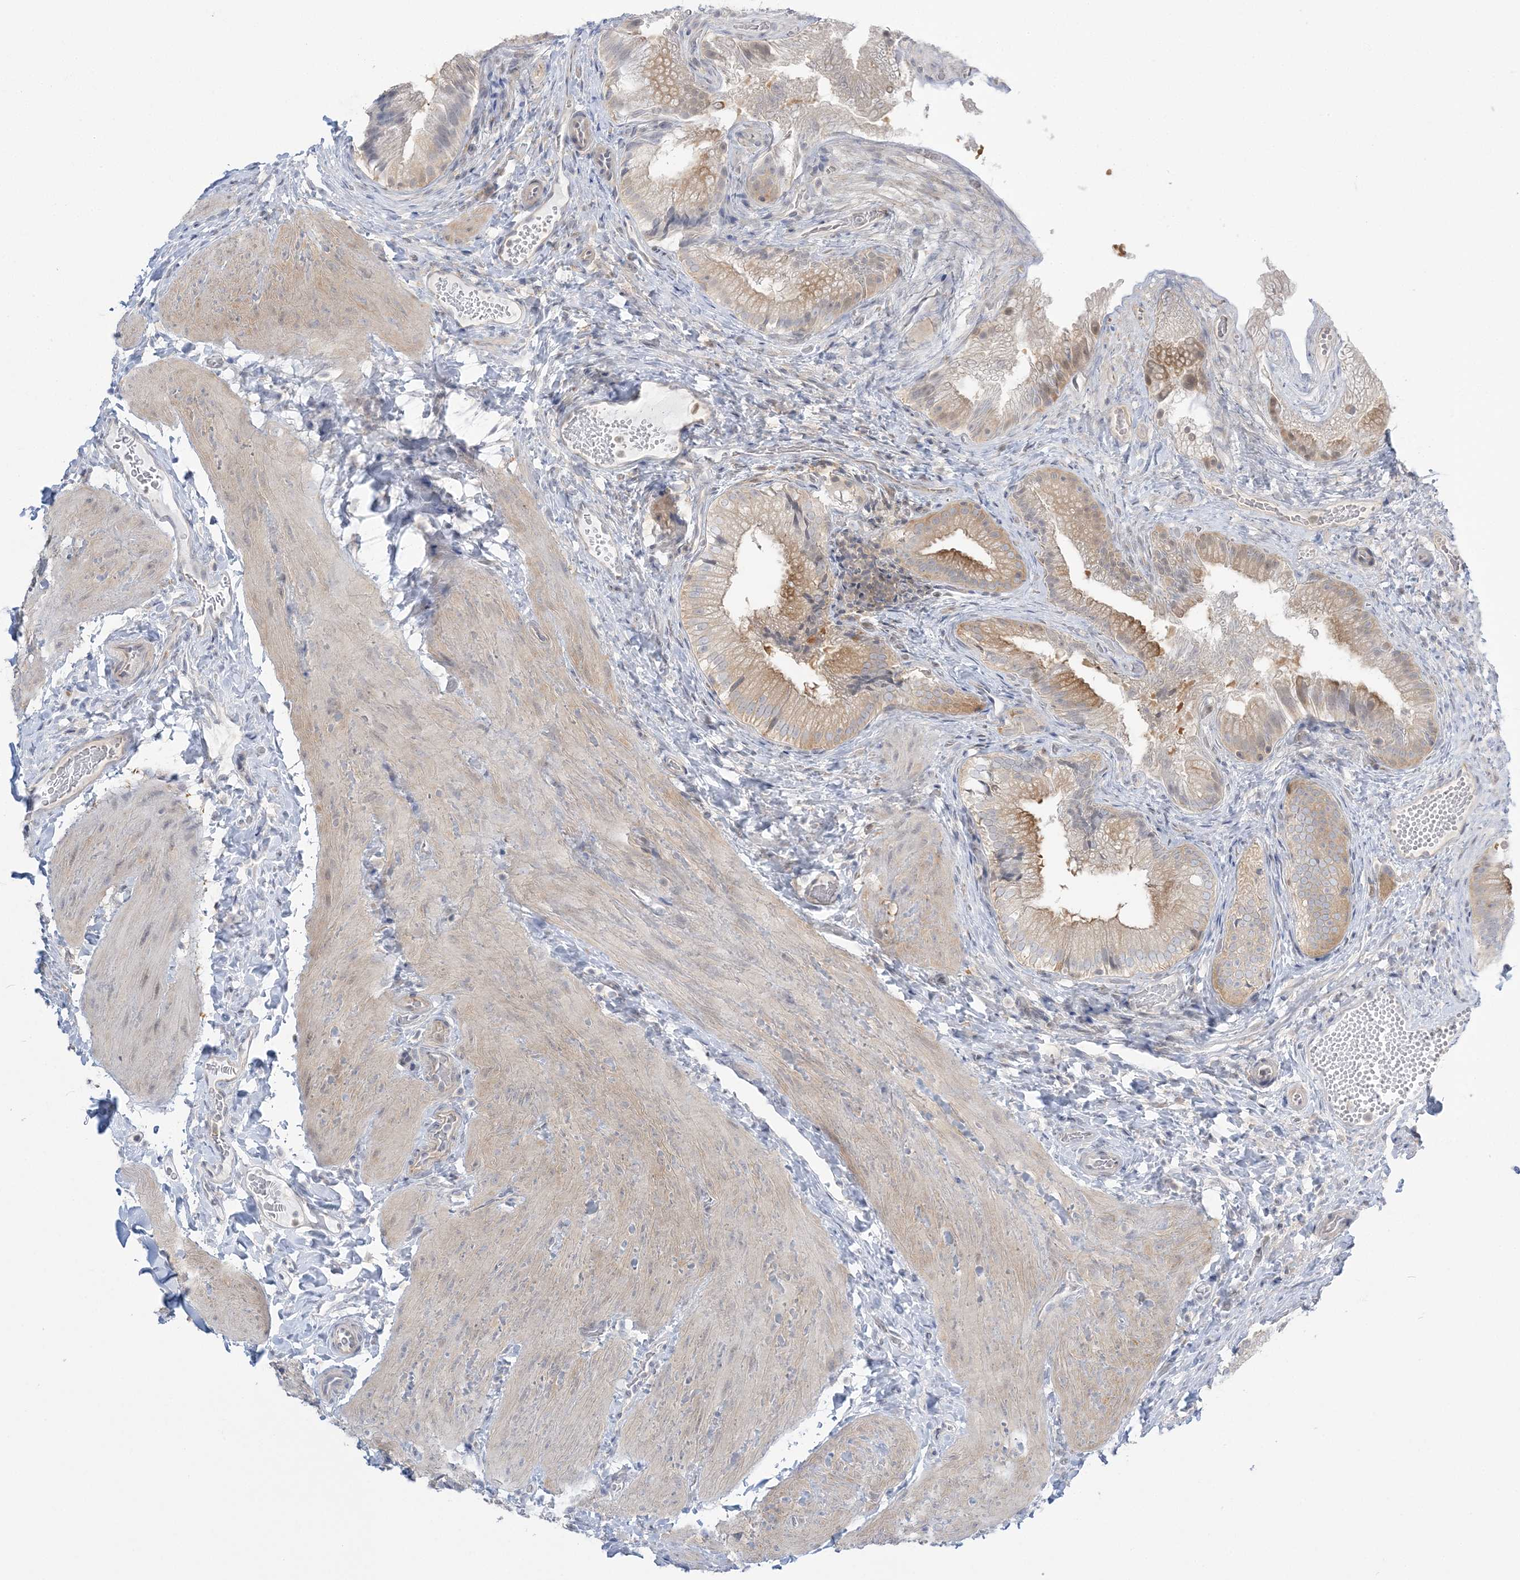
{"staining": {"intensity": "moderate", "quantity": "<25%", "location": "cytoplasmic/membranous"}, "tissue": "gallbladder", "cell_type": "Glandular cells", "image_type": "normal", "snomed": [{"axis": "morphology", "description": "Normal tissue, NOS"}, {"axis": "topography", "description": "Gallbladder"}], "caption": "Moderate cytoplasmic/membranous expression is present in approximately <25% of glandular cells in benign gallbladder. (brown staining indicates protein expression, while blue staining denotes nuclei).", "gene": "THADA", "patient": {"sex": "female", "age": 30}}